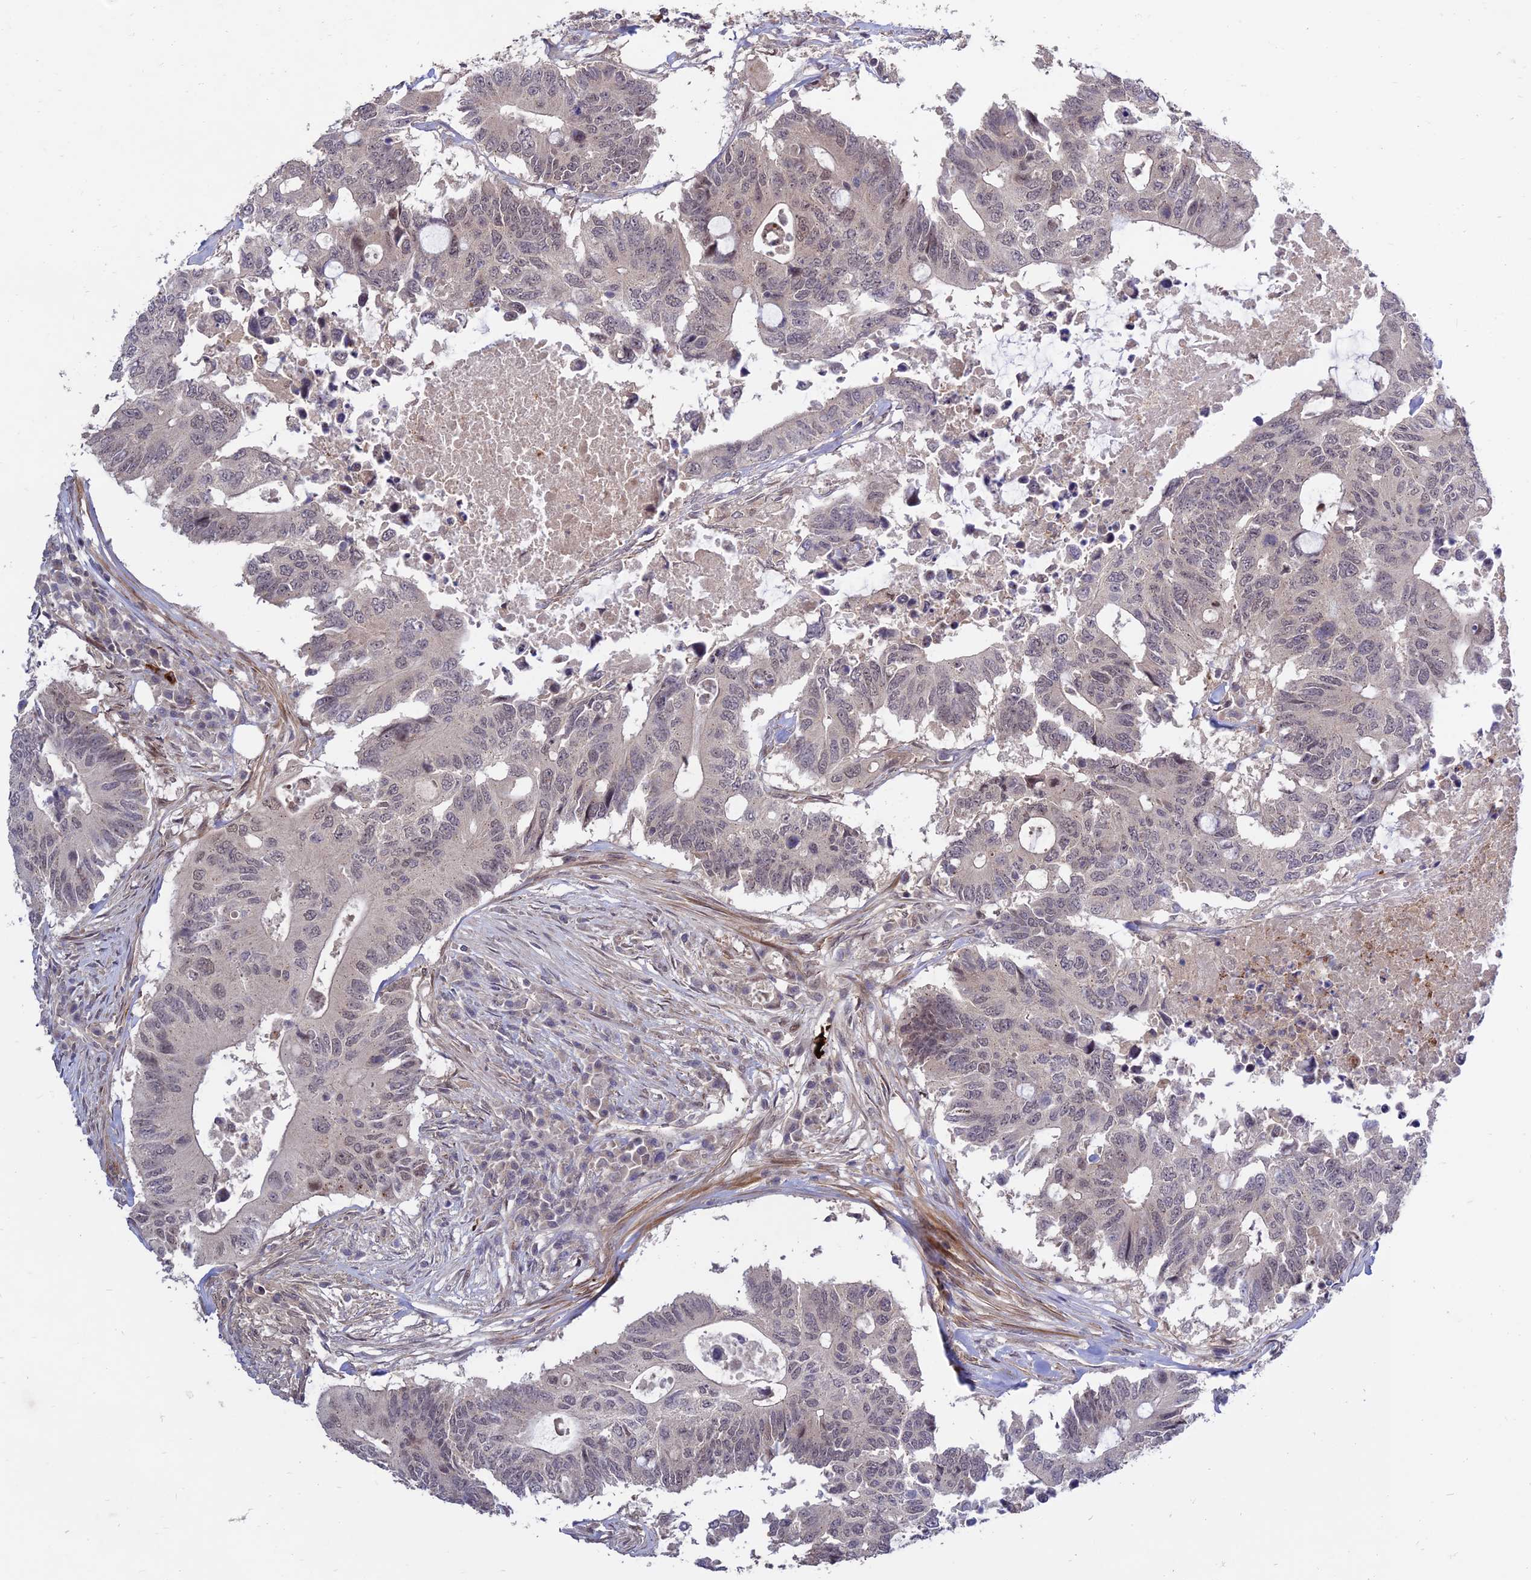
{"staining": {"intensity": "weak", "quantity": "25%-75%", "location": "nuclear"}, "tissue": "colorectal cancer", "cell_type": "Tumor cells", "image_type": "cancer", "snomed": [{"axis": "morphology", "description": "Adenocarcinoma, NOS"}, {"axis": "topography", "description": "Colon"}], "caption": "Brown immunohistochemical staining in colorectal cancer exhibits weak nuclear staining in approximately 25%-75% of tumor cells. (IHC, brightfield microscopy, high magnification).", "gene": "ZNF85", "patient": {"sex": "male", "age": 71}}